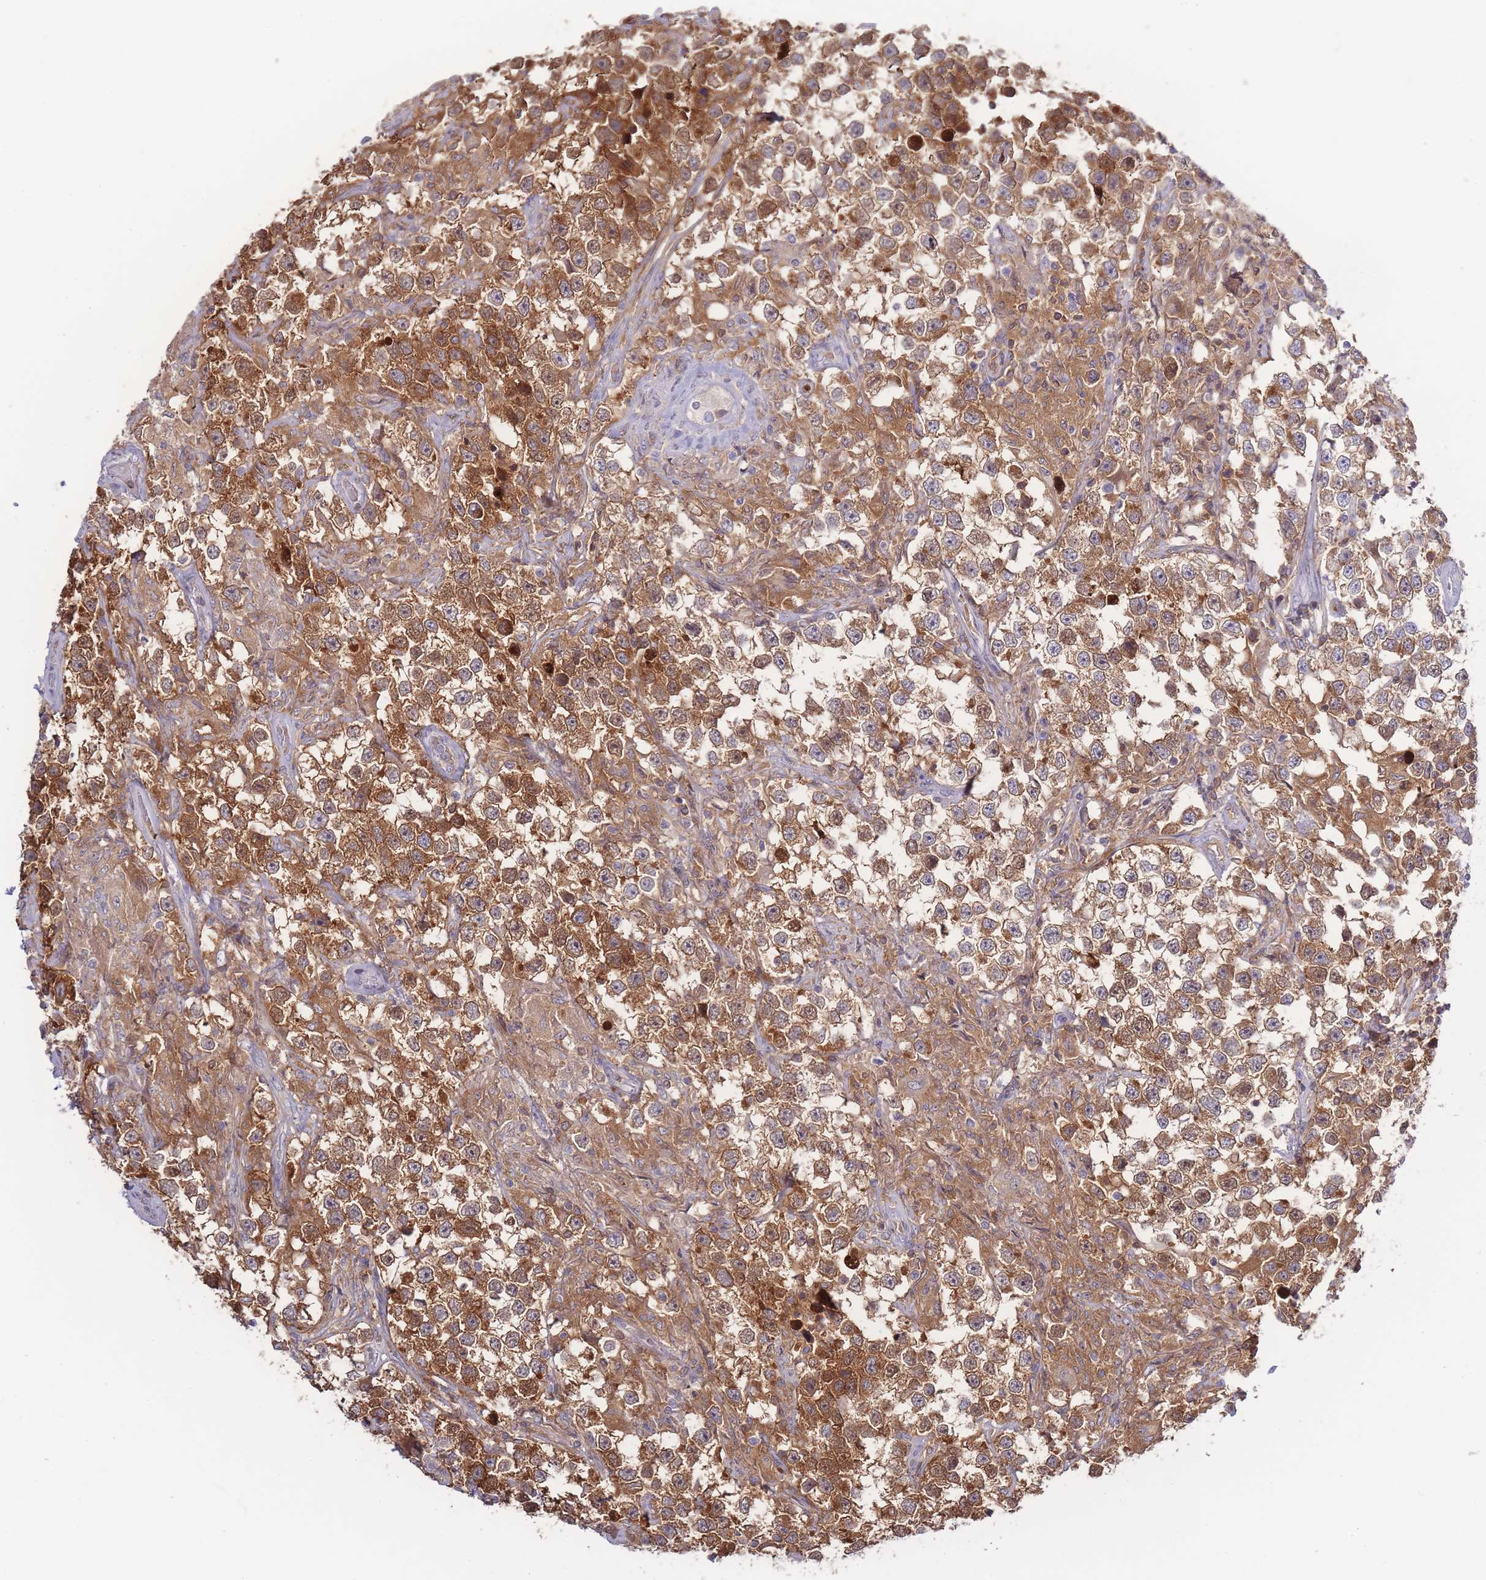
{"staining": {"intensity": "moderate", "quantity": ">75%", "location": "cytoplasmic/membranous"}, "tissue": "testis cancer", "cell_type": "Tumor cells", "image_type": "cancer", "snomed": [{"axis": "morphology", "description": "Seminoma, NOS"}, {"axis": "topography", "description": "Testis"}], "caption": "This is an image of immunohistochemistry staining of seminoma (testis), which shows moderate staining in the cytoplasmic/membranous of tumor cells.", "gene": "SPHKAP", "patient": {"sex": "male", "age": 46}}